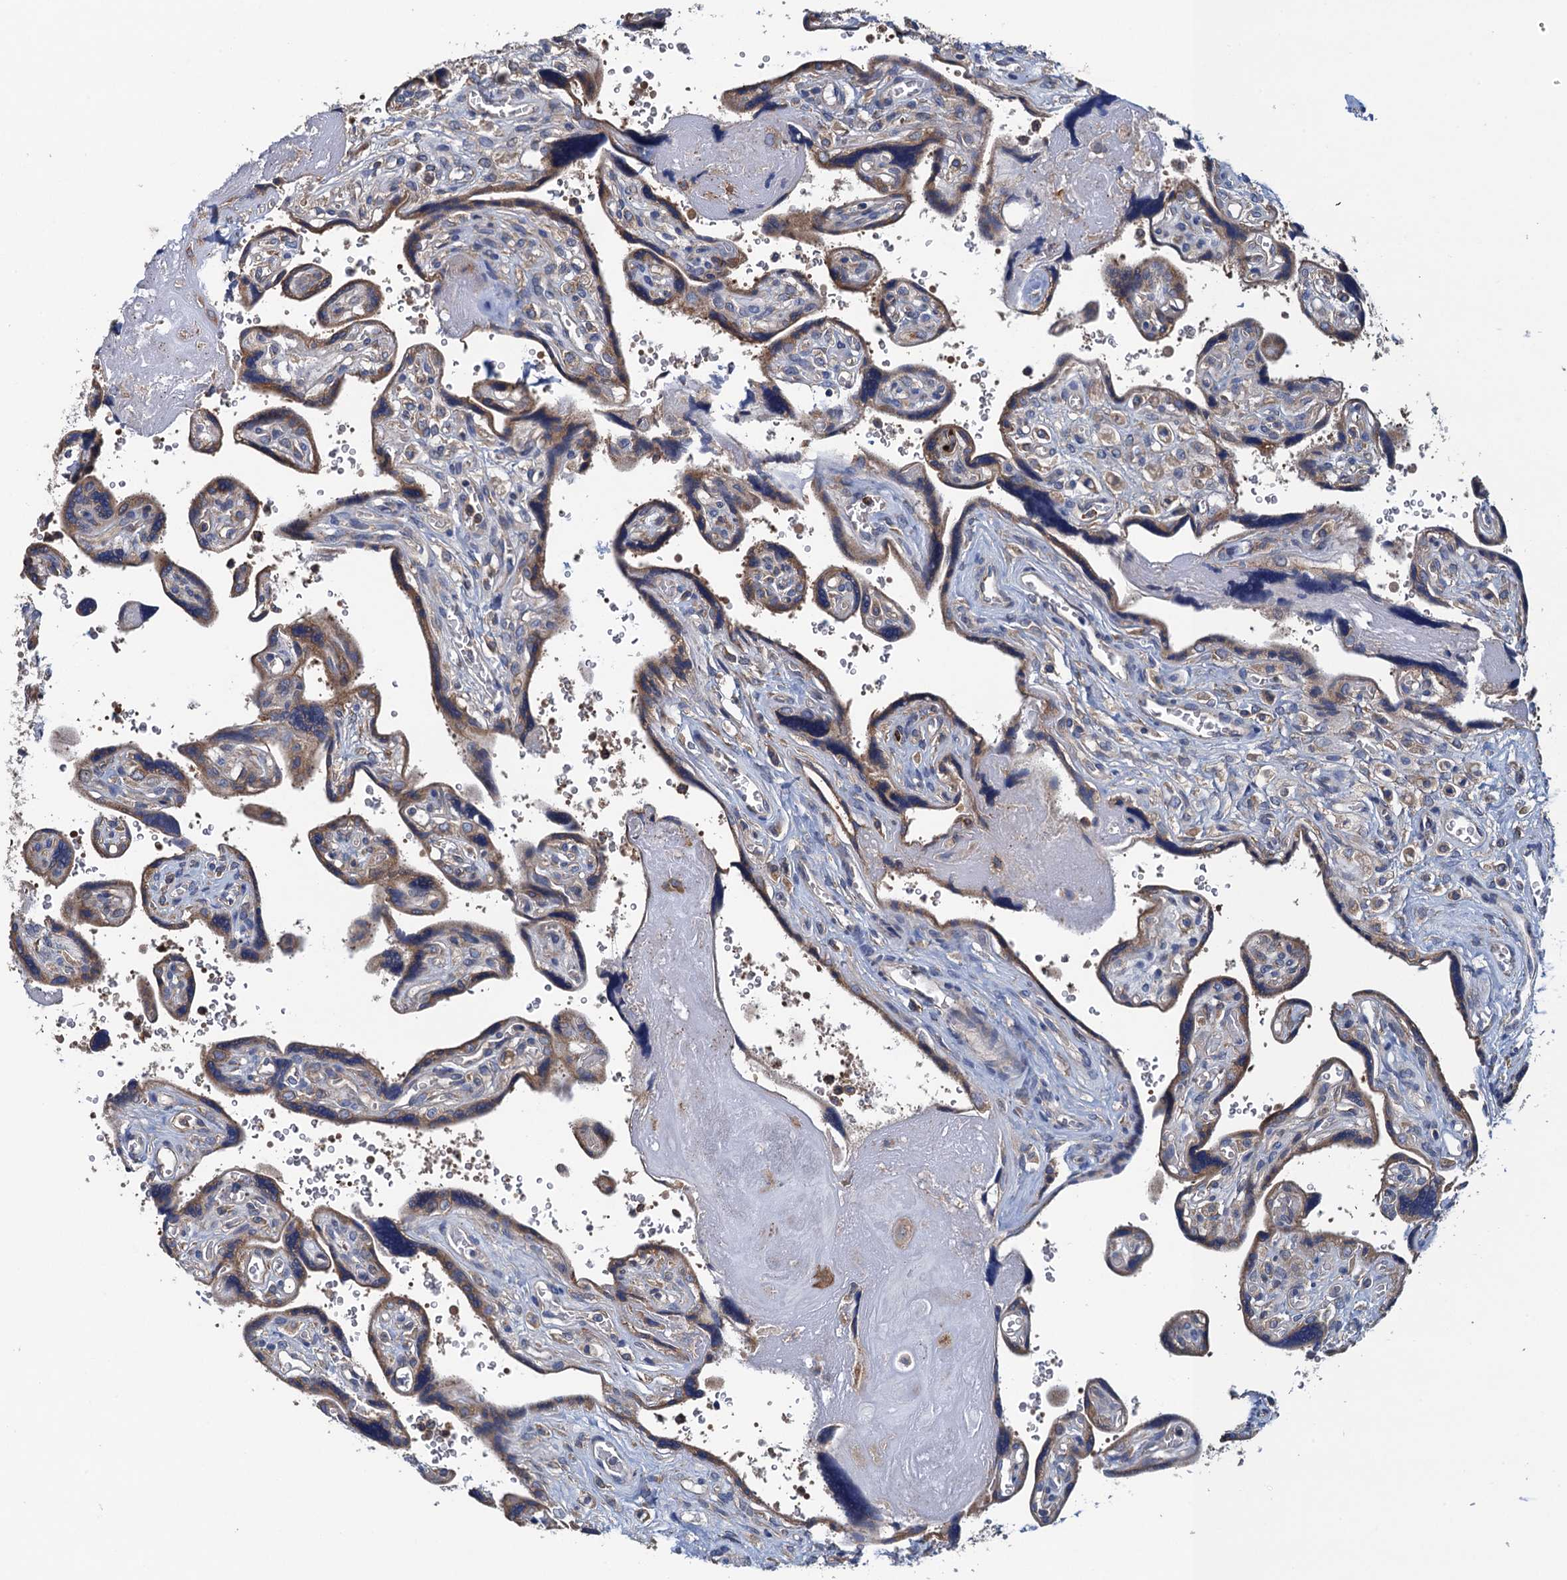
{"staining": {"intensity": "moderate", "quantity": ">75%", "location": "cytoplasmic/membranous"}, "tissue": "placenta", "cell_type": "Decidual cells", "image_type": "normal", "snomed": [{"axis": "morphology", "description": "Normal tissue, NOS"}, {"axis": "topography", "description": "Placenta"}], "caption": "DAB (3,3'-diaminobenzidine) immunohistochemical staining of normal human placenta demonstrates moderate cytoplasmic/membranous protein staining in approximately >75% of decidual cells.", "gene": "ADCY9", "patient": {"sex": "female", "age": 39}}